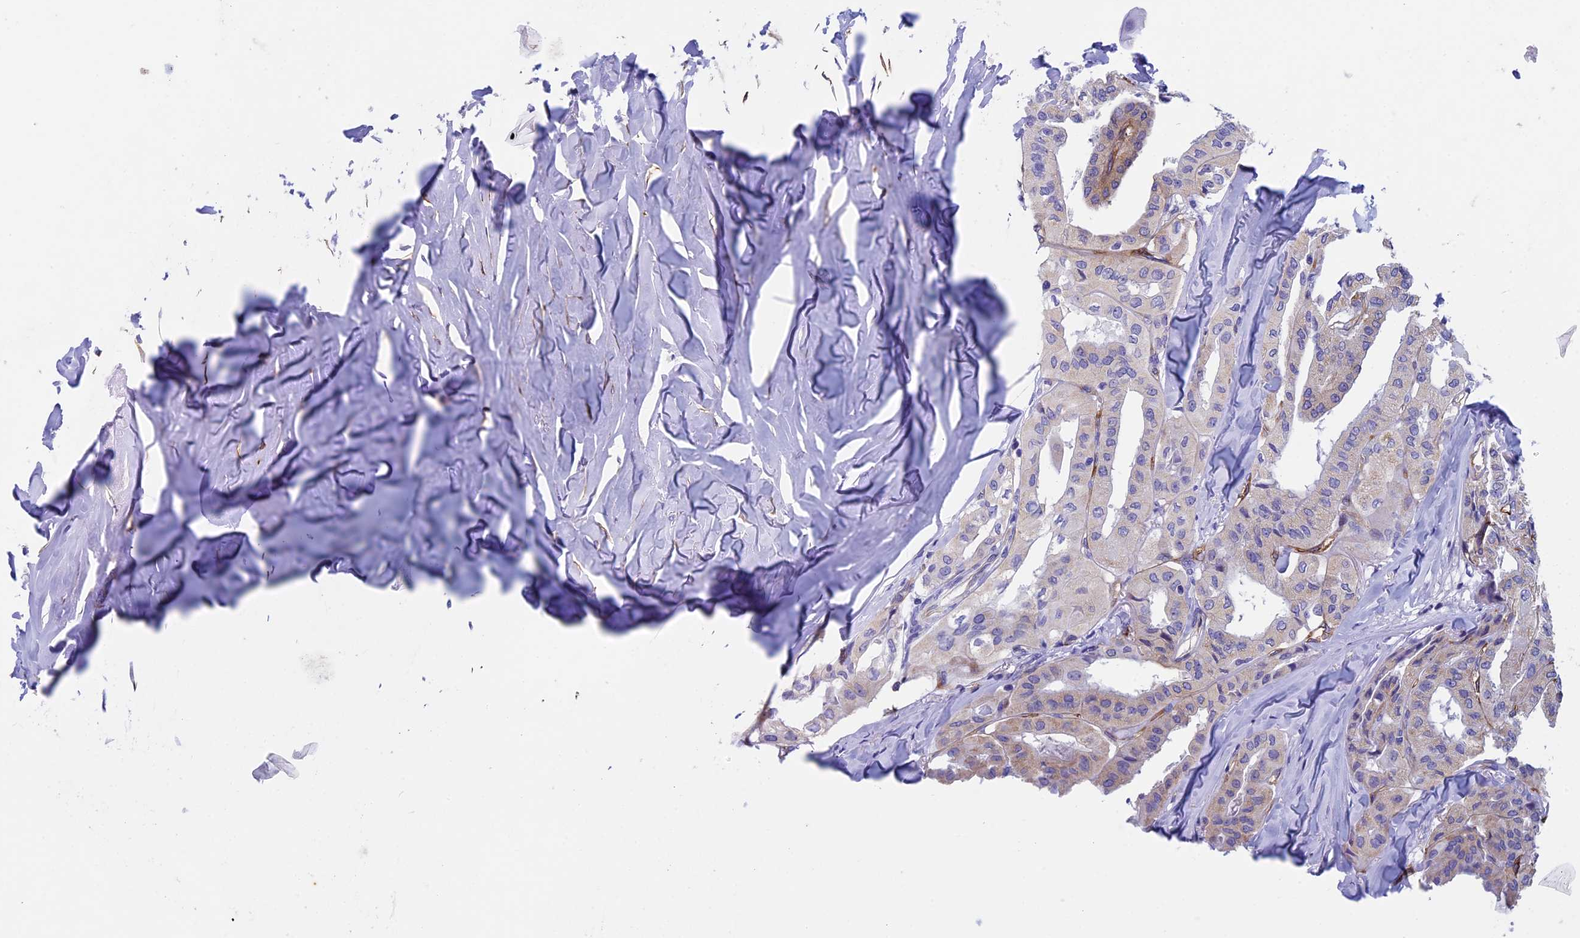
{"staining": {"intensity": "weak", "quantity": "<25%", "location": "cytoplasmic/membranous"}, "tissue": "thyroid cancer", "cell_type": "Tumor cells", "image_type": "cancer", "snomed": [{"axis": "morphology", "description": "Papillary adenocarcinoma, NOS"}, {"axis": "topography", "description": "Thyroid gland"}], "caption": "Tumor cells show no significant protein expression in thyroid cancer (papillary adenocarcinoma). The staining was performed using DAB to visualize the protein expression in brown, while the nuclei were stained in blue with hematoxylin (Magnification: 20x).", "gene": "INSYN1", "patient": {"sex": "female", "age": 59}}